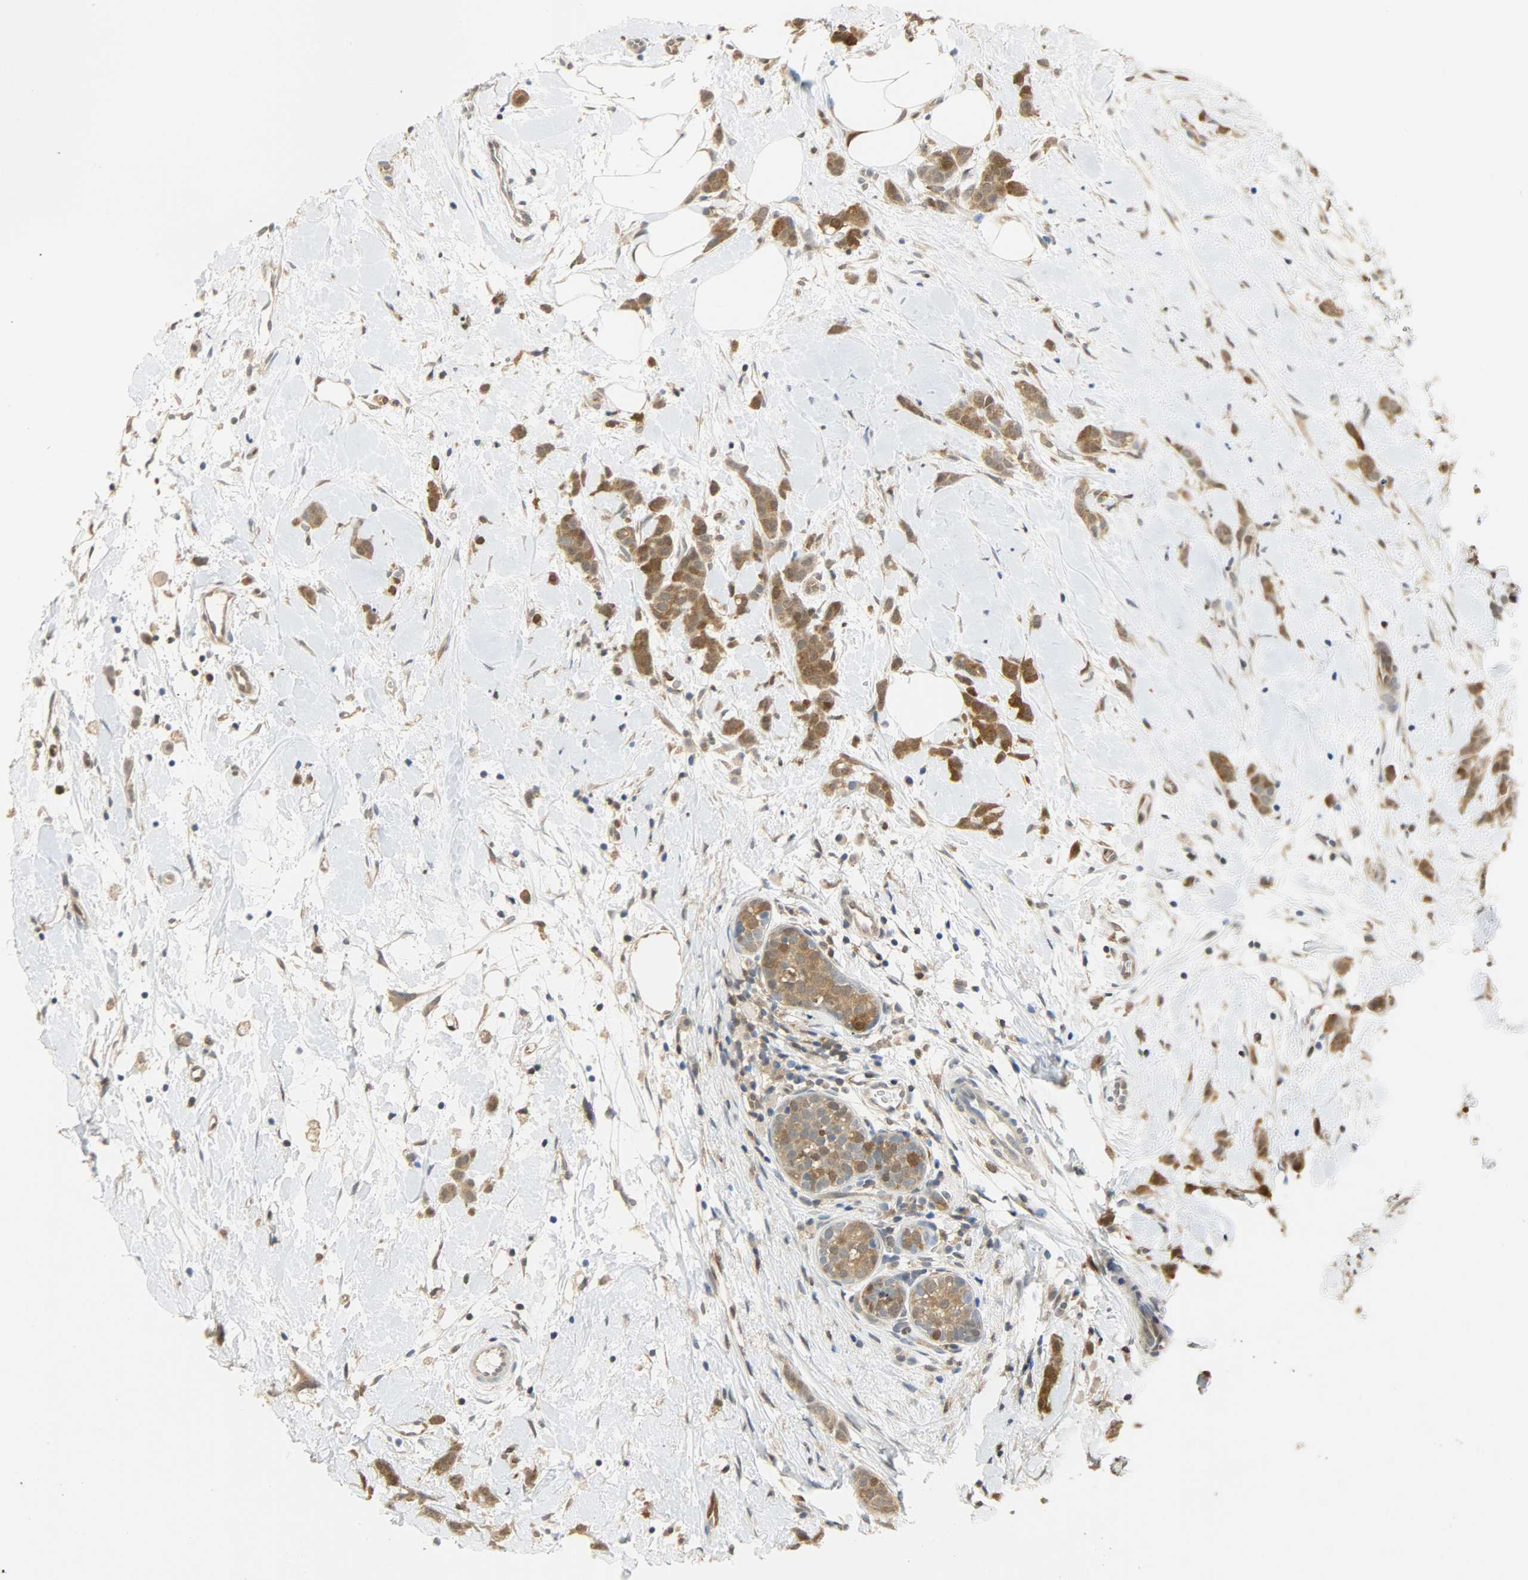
{"staining": {"intensity": "strong", "quantity": ">75%", "location": "cytoplasmic/membranous,nuclear"}, "tissue": "breast cancer", "cell_type": "Tumor cells", "image_type": "cancer", "snomed": [{"axis": "morphology", "description": "Lobular carcinoma, in situ"}, {"axis": "morphology", "description": "Lobular carcinoma"}, {"axis": "topography", "description": "Breast"}], "caption": "Human lobular carcinoma (breast) stained with a protein marker demonstrates strong staining in tumor cells.", "gene": "EIF4EBP1", "patient": {"sex": "female", "age": 41}}